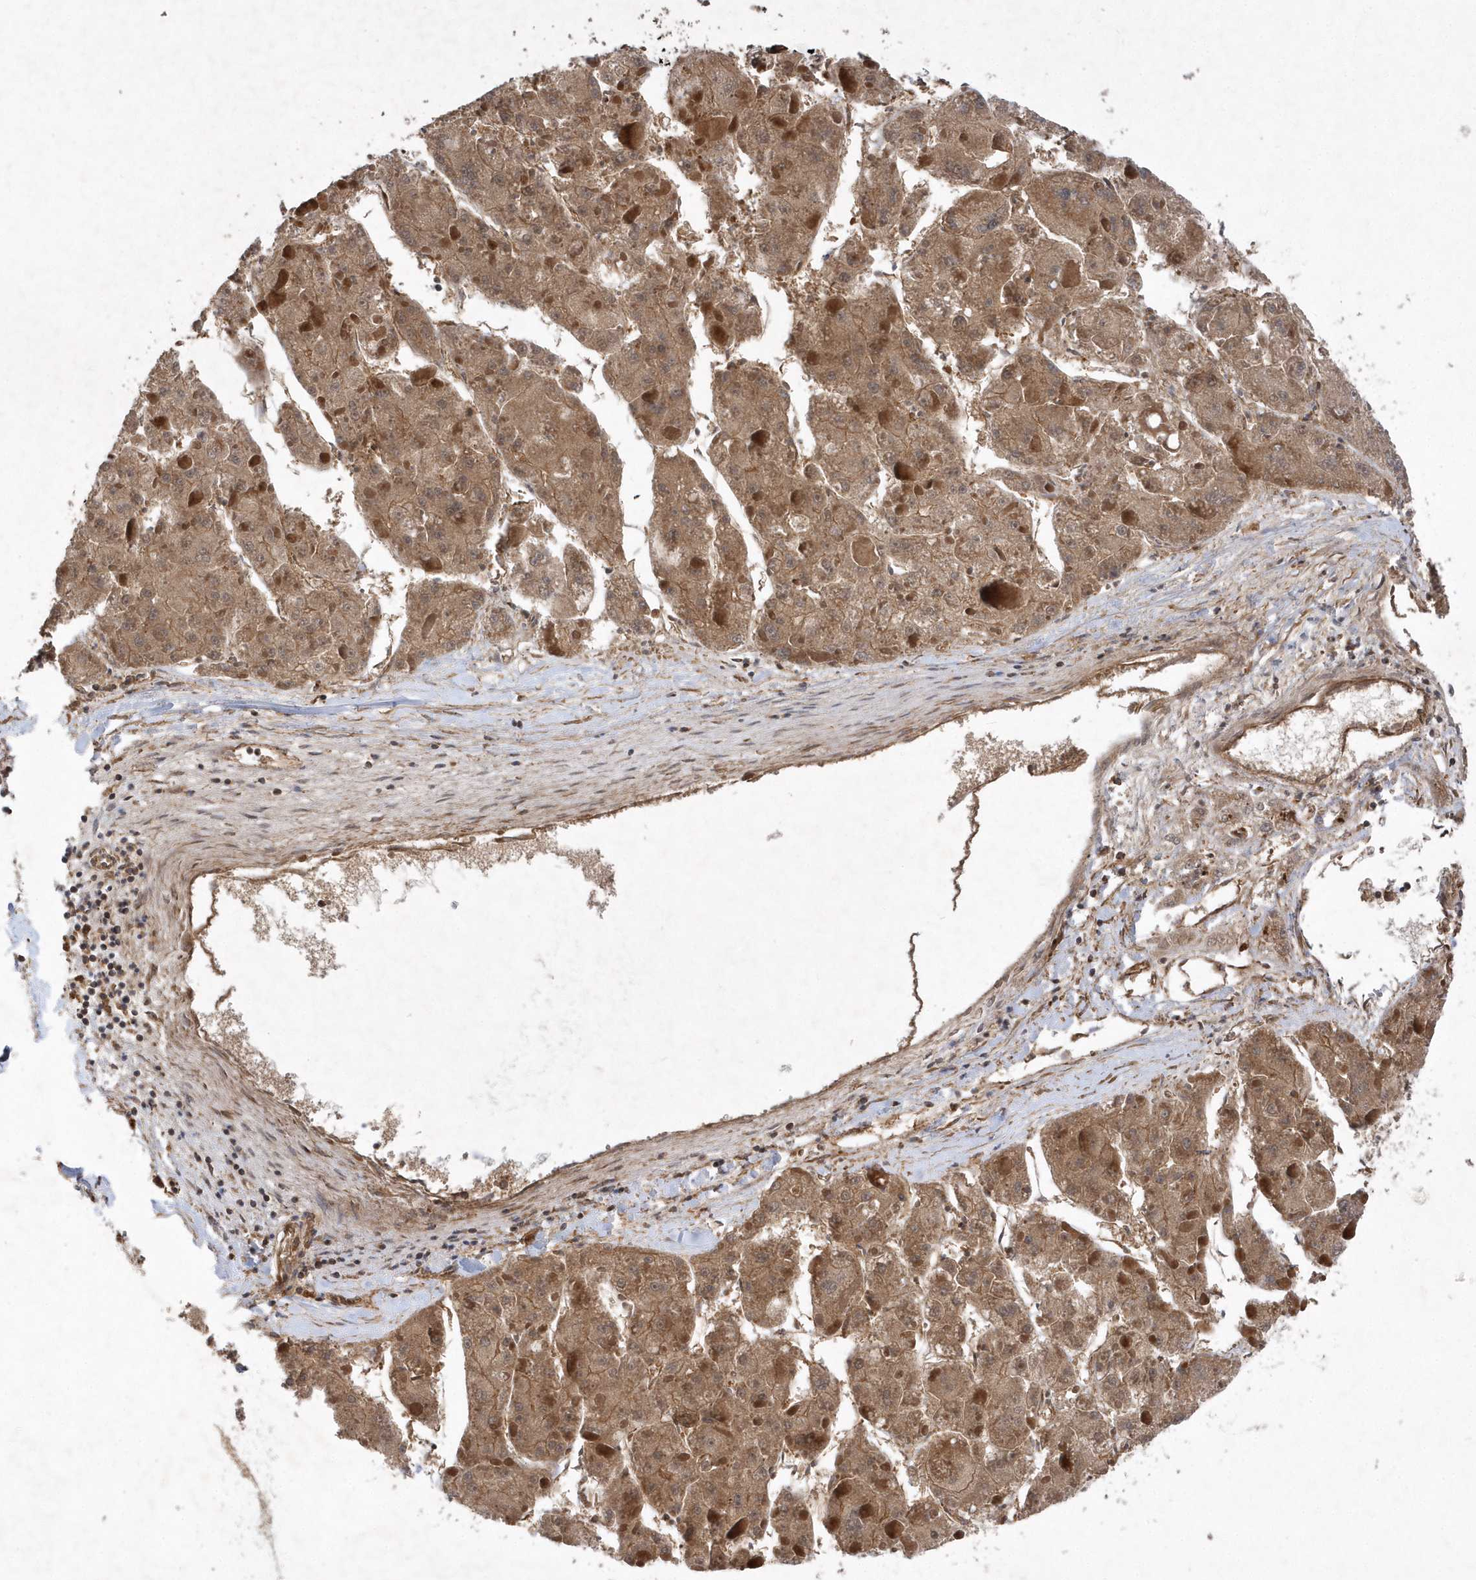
{"staining": {"intensity": "moderate", "quantity": ">75%", "location": "cytoplasmic/membranous"}, "tissue": "liver cancer", "cell_type": "Tumor cells", "image_type": "cancer", "snomed": [{"axis": "morphology", "description": "Carcinoma, Hepatocellular, NOS"}, {"axis": "topography", "description": "Liver"}], "caption": "IHC of human hepatocellular carcinoma (liver) exhibits medium levels of moderate cytoplasmic/membranous expression in about >75% of tumor cells. (Stains: DAB in brown, nuclei in blue, Microscopy: brightfield microscopy at high magnification).", "gene": "GFM2", "patient": {"sex": "female", "age": 73}}